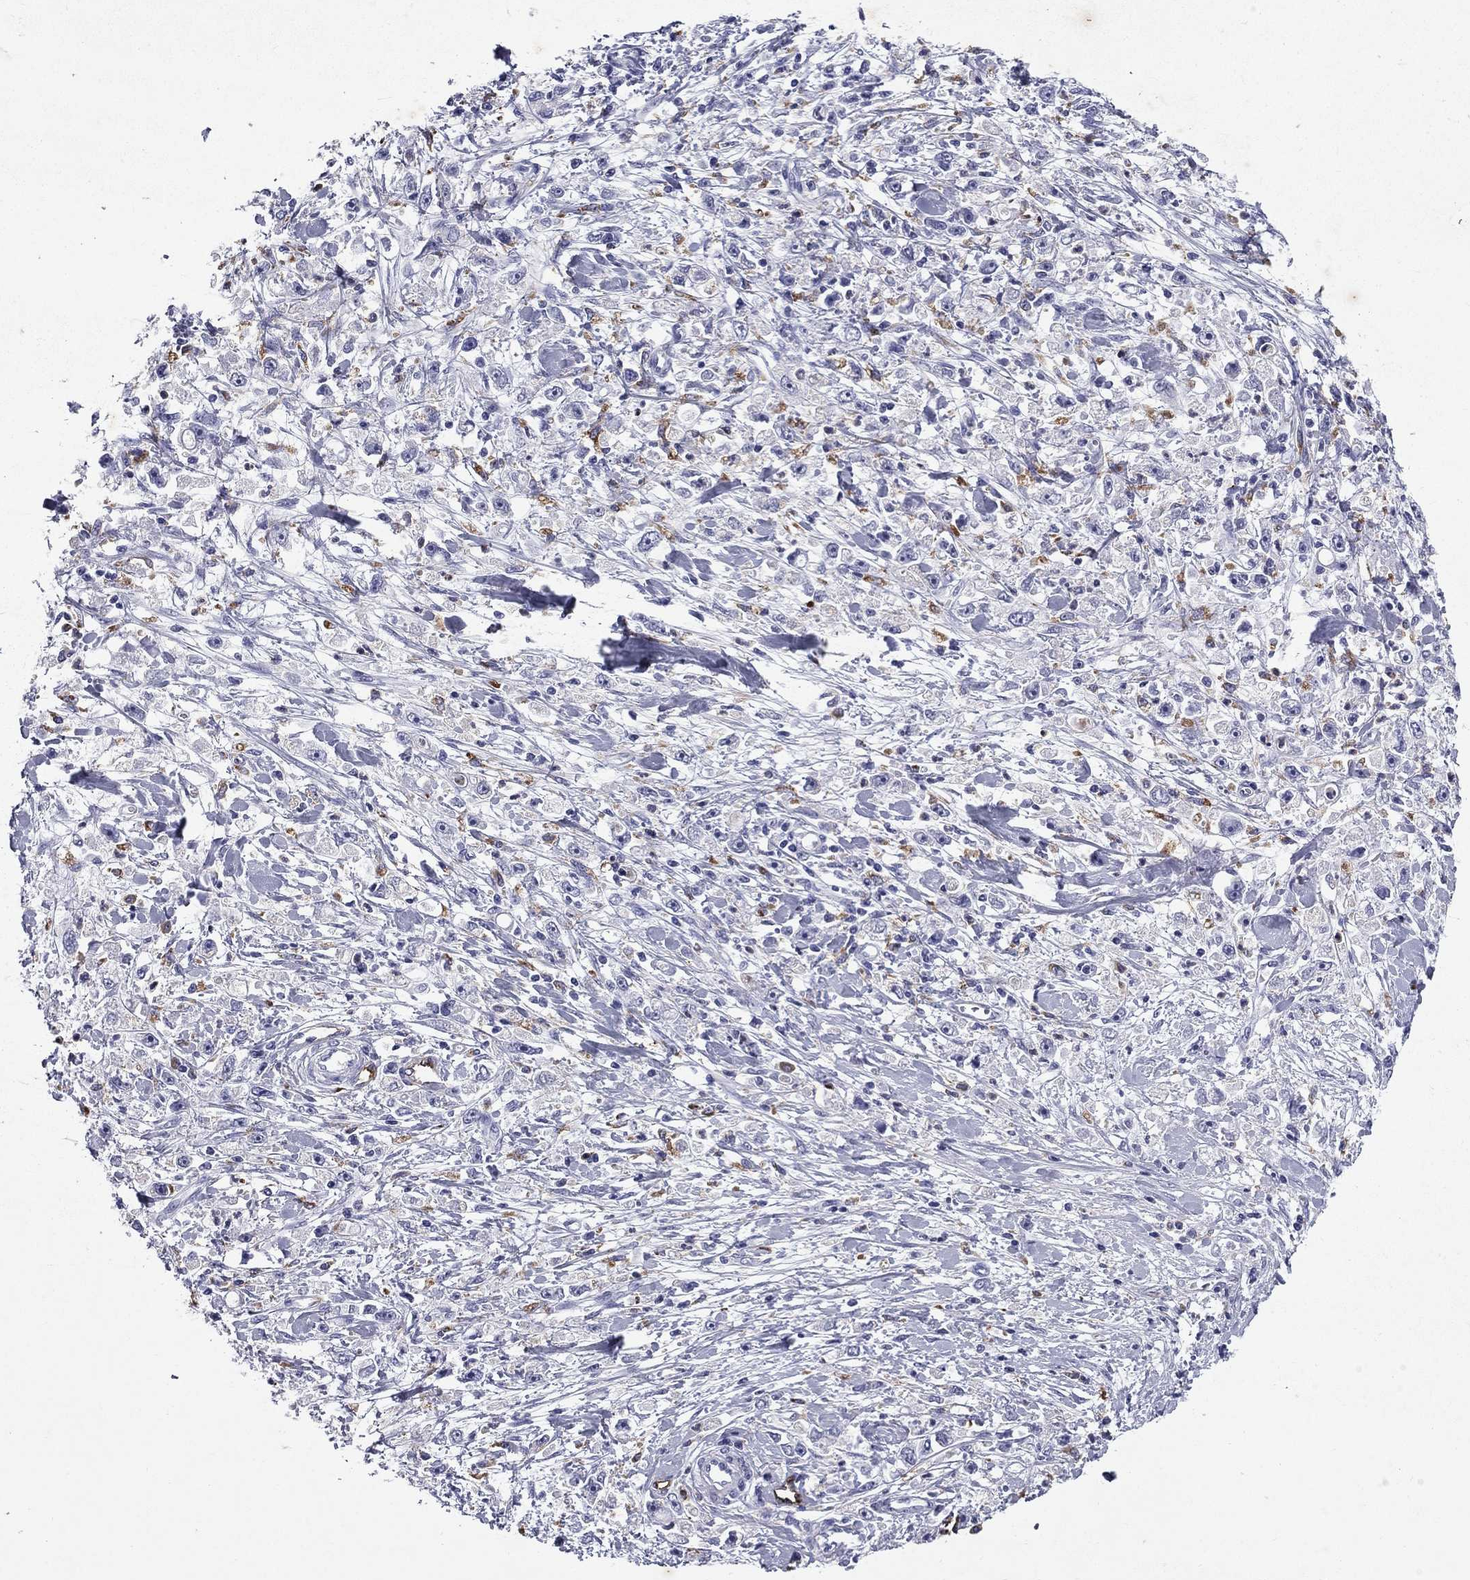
{"staining": {"intensity": "negative", "quantity": "none", "location": "none"}, "tissue": "stomach cancer", "cell_type": "Tumor cells", "image_type": "cancer", "snomed": [{"axis": "morphology", "description": "Adenocarcinoma, NOS"}, {"axis": "topography", "description": "Stomach"}], "caption": "This photomicrograph is of stomach cancer stained with immunohistochemistry to label a protein in brown with the nuclei are counter-stained blue. There is no staining in tumor cells. (Immunohistochemistry (ihc), brightfield microscopy, high magnification).", "gene": "MADCAM1", "patient": {"sex": "female", "age": 59}}